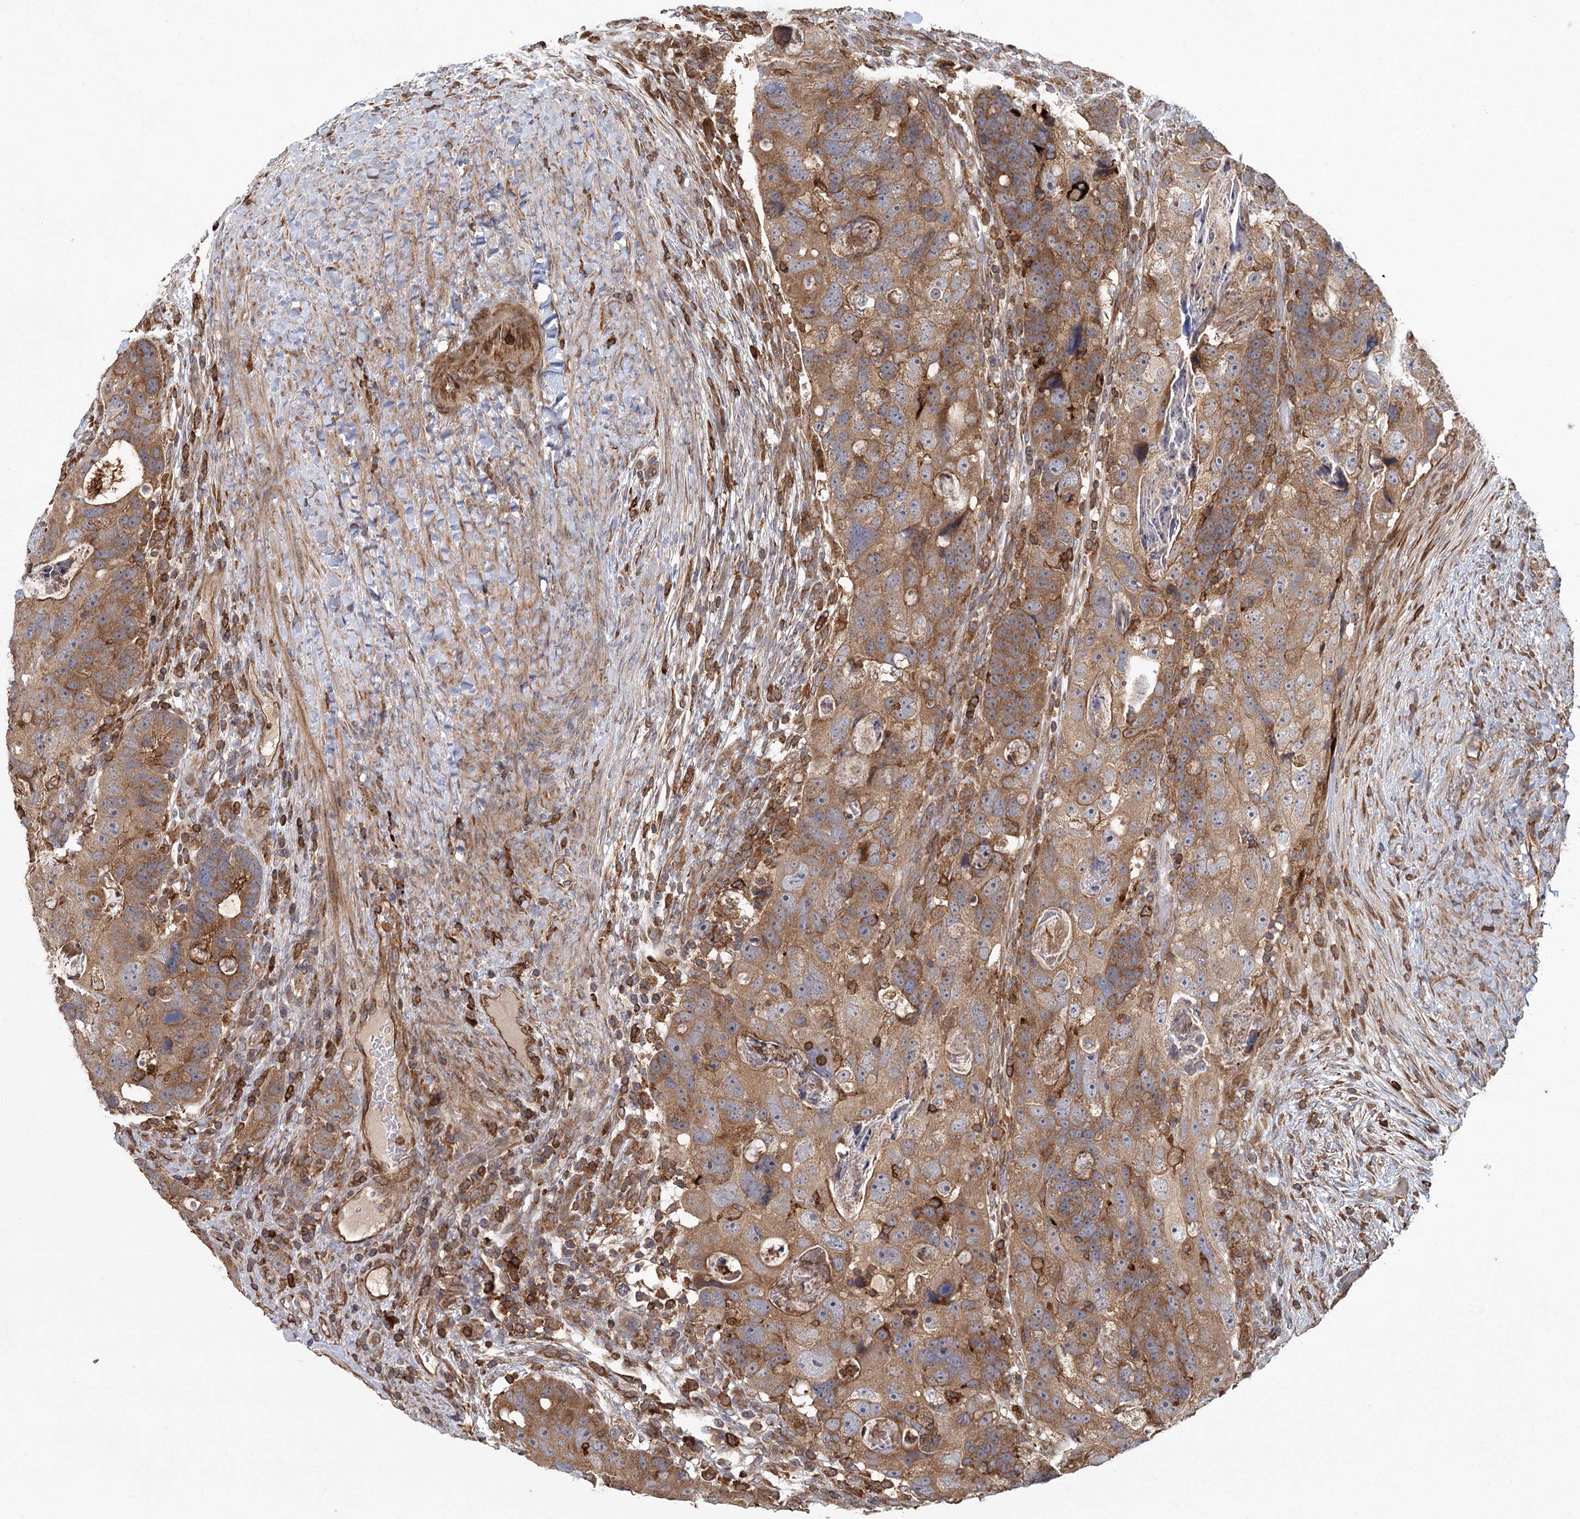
{"staining": {"intensity": "moderate", "quantity": ">75%", "location": "cytoplasmic/membranous"}, "tissue": "colorectal cancer", "cell_type": "Tumor cells", "image_type": "cancer", "snomed": [{"axis": "morphology", "description": "Adenocarcinoma, NOS"}, {"axis": "topography", "description": "Rectum"}], "caption": "A histopathology image of colorectal cancer (adenocarcinoma) stained for a protein exhibits moderate cytoplasmic/membranous brown staining in tumor cells.", "gene": "PLEKHA7", "patient": {"sex": "male", "age": 59}}